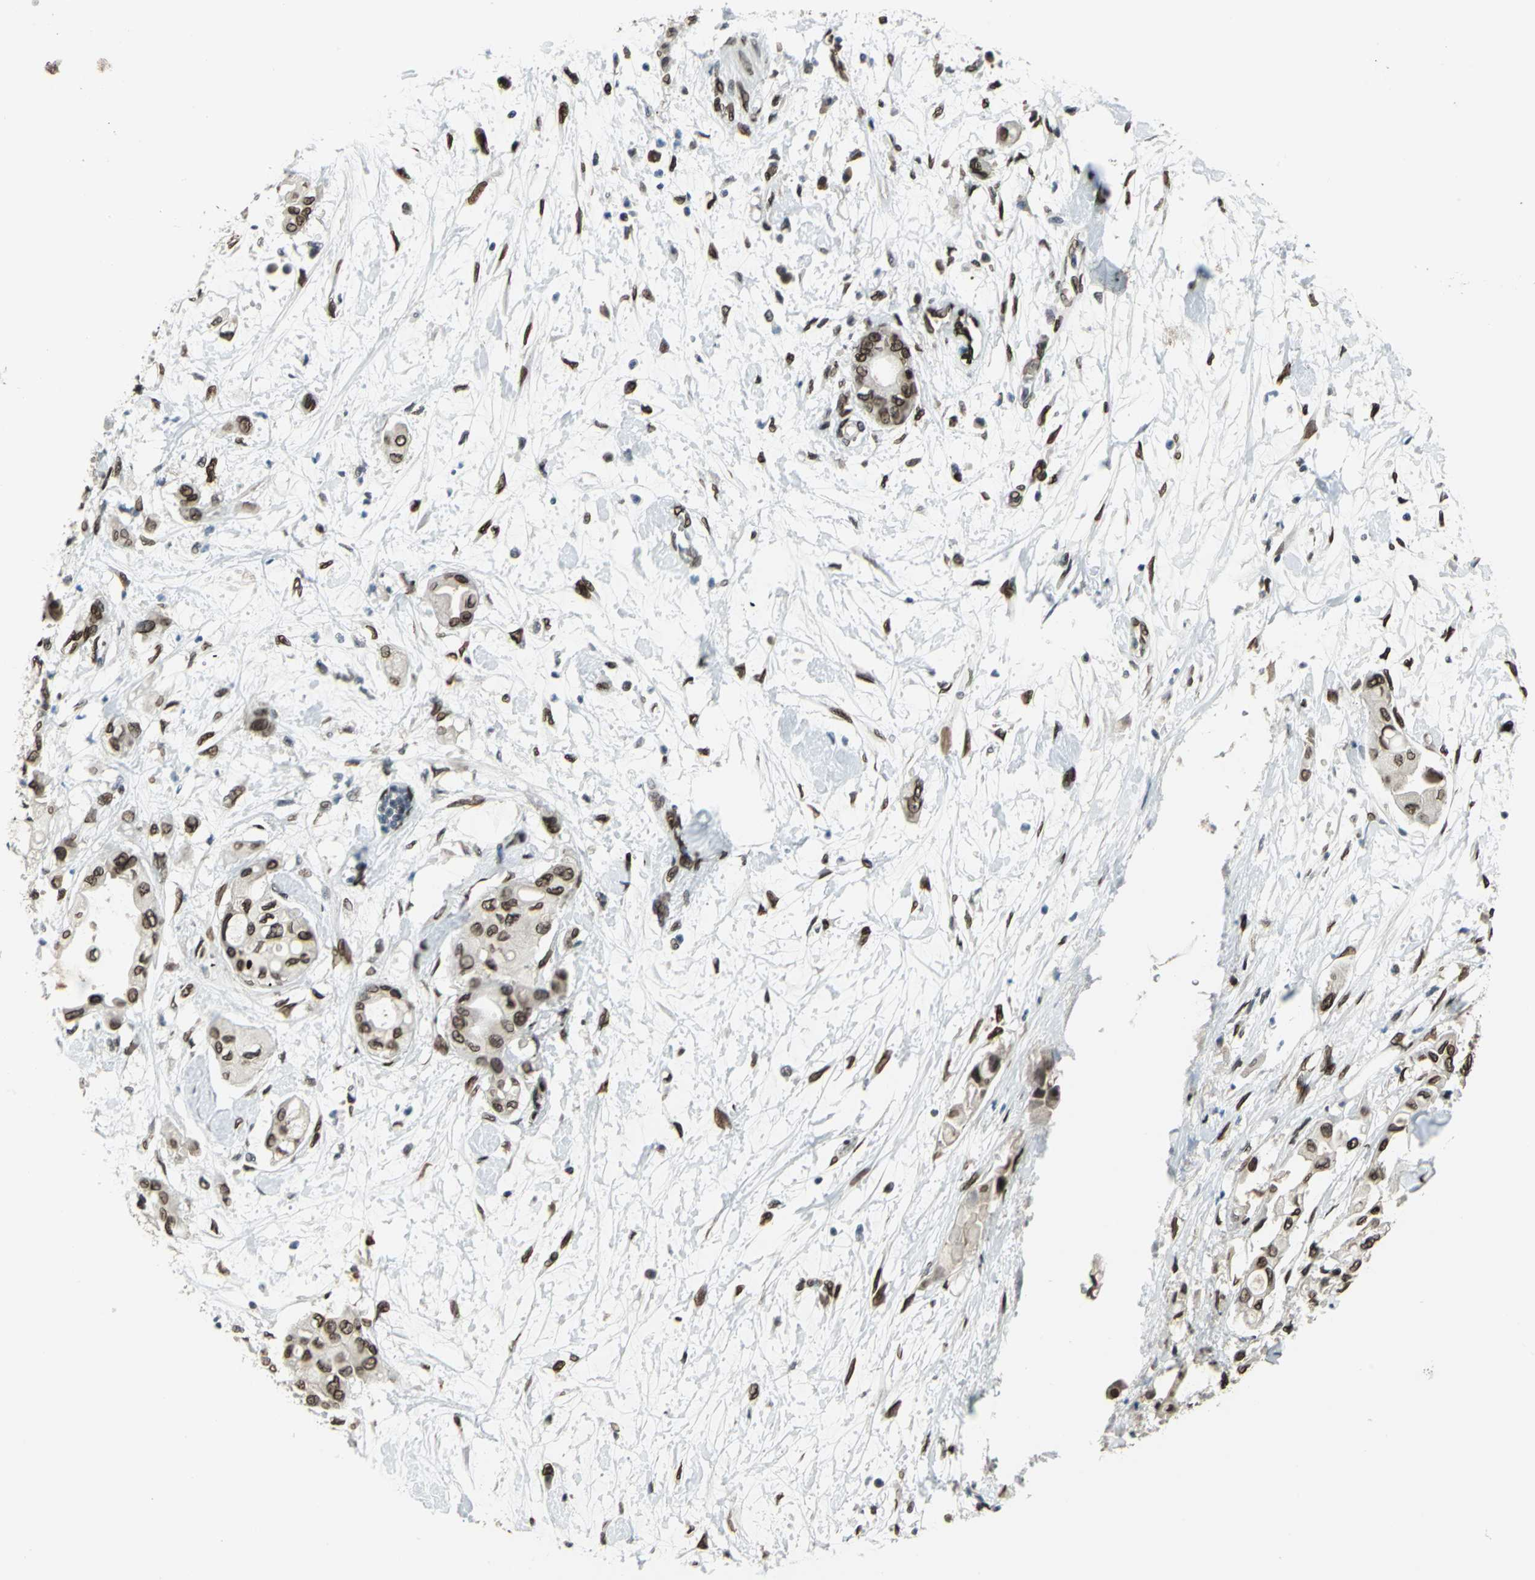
{"staining": {"intensity": "strong", "quantity": ">75%", "location": "cytoplasmic/membranous,nuclear"}, "tissue": "pancreatic cancer", "cell_type": "Tumor cells", "image_type": "cancer", "snomed": [{"axis": "morphology", "description": "Adenocarcinoma, NOS"}, {"axis": "morphology", "description": "Adenocarcinoma, metastatic, NOS"}, {"axis": "topography", "description": "Lymph node"}, {"axis": "topography", "description": "Pancreas"}, {"axis": "topography", "description": "Duodenum"}], "caption": "Immunohistochemical staining of human pancreatic metastatic adenocarcinoma displays high levels of strong cytoplasmic/membranous and nuclear positivity in approximately >75% of tumor cells.", "gene": "ISY1", "patient": {"sex": "female", "age": 64}}